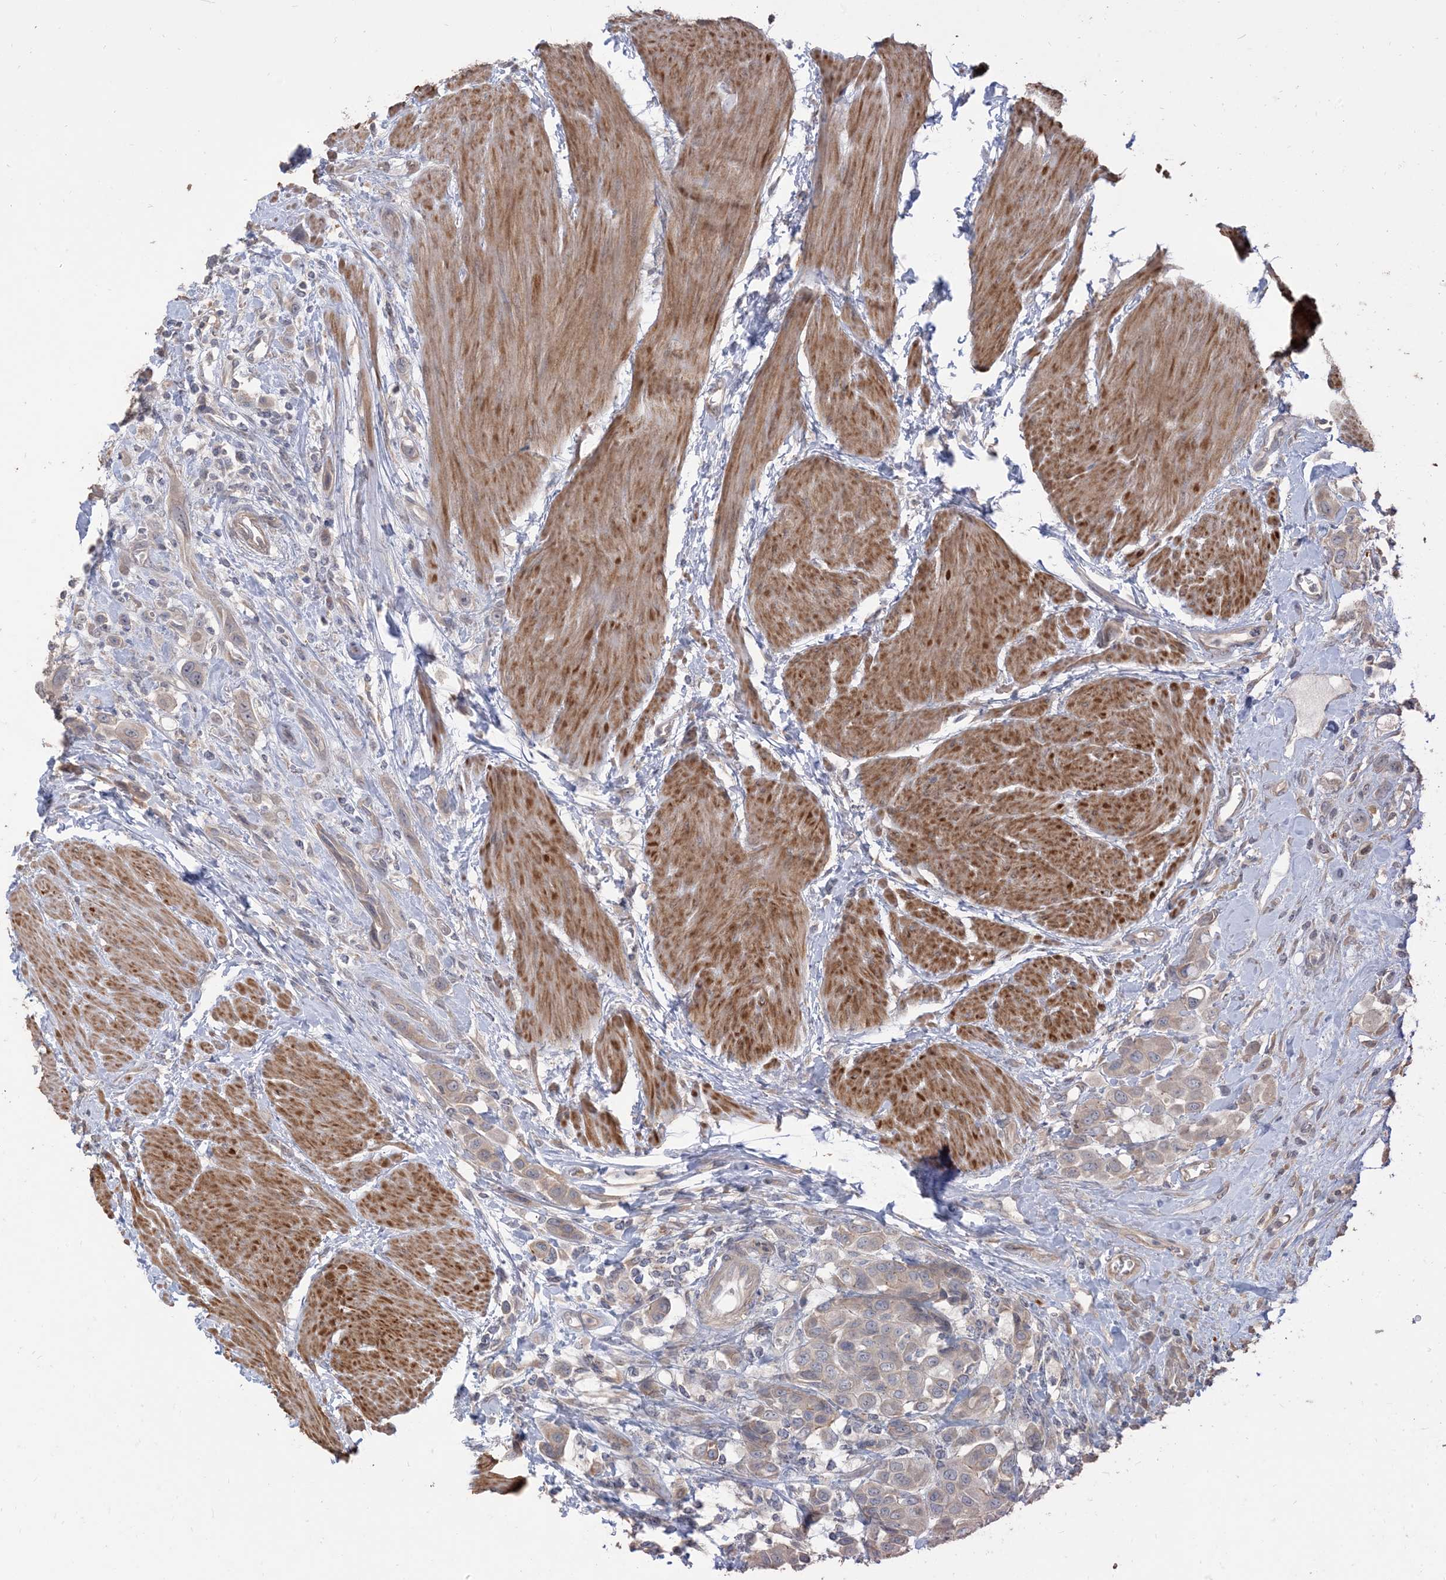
{"staining": {"intensity": "weak", "quantity": "<25%", "location": "cytoplasmic/membranous"}, "tissue": "urothelial cancer", "cell_type": "Tumor cells", "image_type": "cancer", "snomed": [{"axis": "morphology", "description": "Urothelial carcinoma, High grade"}, {"axis": "topography", "description": "Urinary bladder"}], "caption": "The histopathology image exhibits no staining of tumor cells in urothelial cancer. (Stains: DAB (3,3'-diaminobenzidine) IHC with hematoxylin counter stain, Microscopy: brightfield microscopy at high magnification).", "gene": "RNF175", "patient": {"sex": "male", "age": 50}}